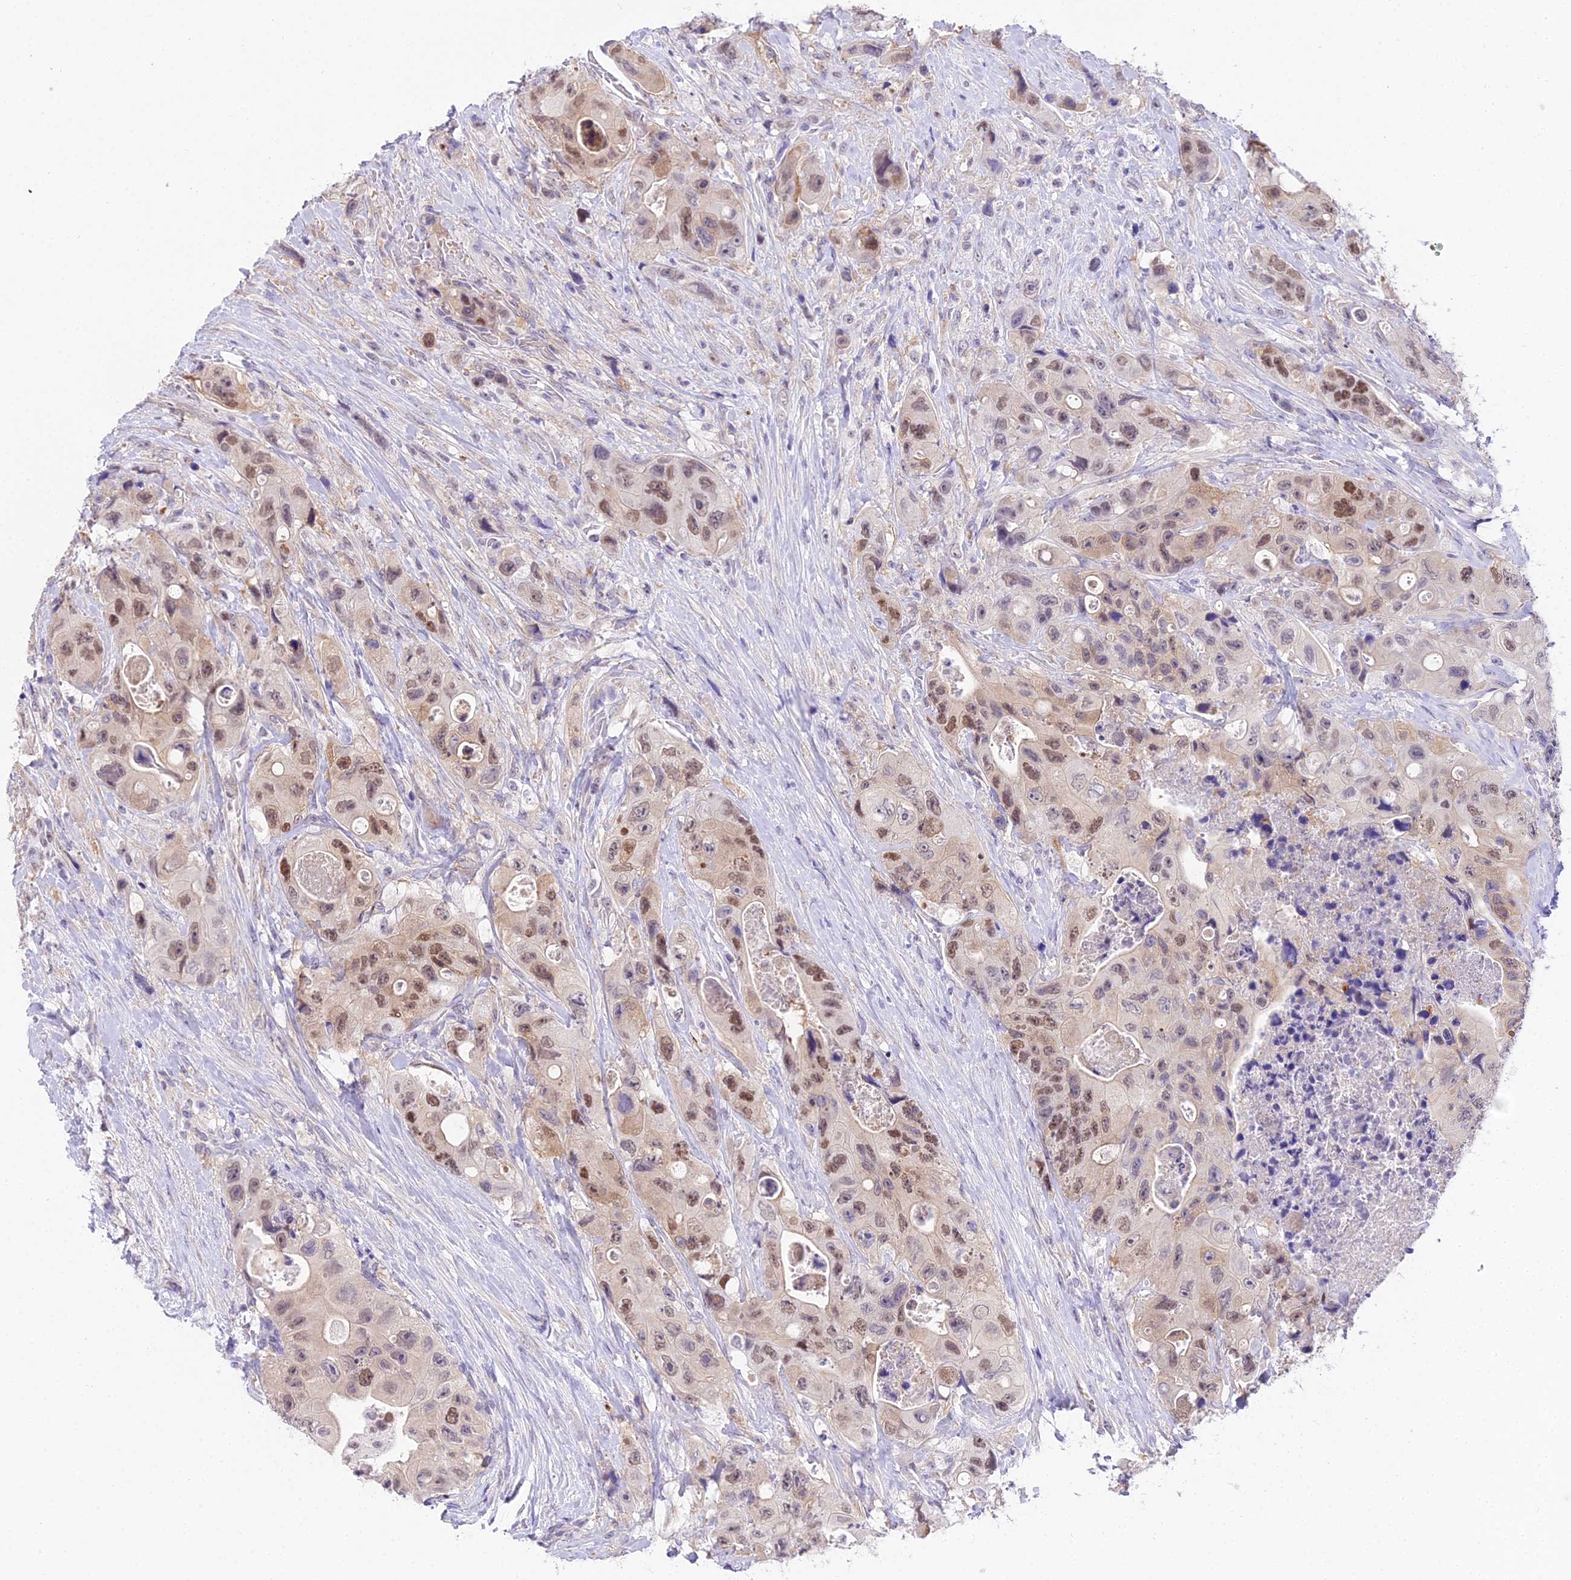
{"staining": {"intensity": "moderate", "quantity": ">75%", "location": "nuclear"}, "tissue": "colorectal cancer", "cell_type": "Tumor cells", "image_type": "cancer", "snomed": [{"axis": "morphology", "description": "Adenocarcinoma, NOS"}, {"axis": "topography", "description": "Colon"}], "caption": "About >75% of tumor cells in colorectal cancer display moderate nuclear protein expression as visualized by brown immunohistochemical staining.", "gene": "MAT2A", "patient": {"sex": "female", "age": 46}}